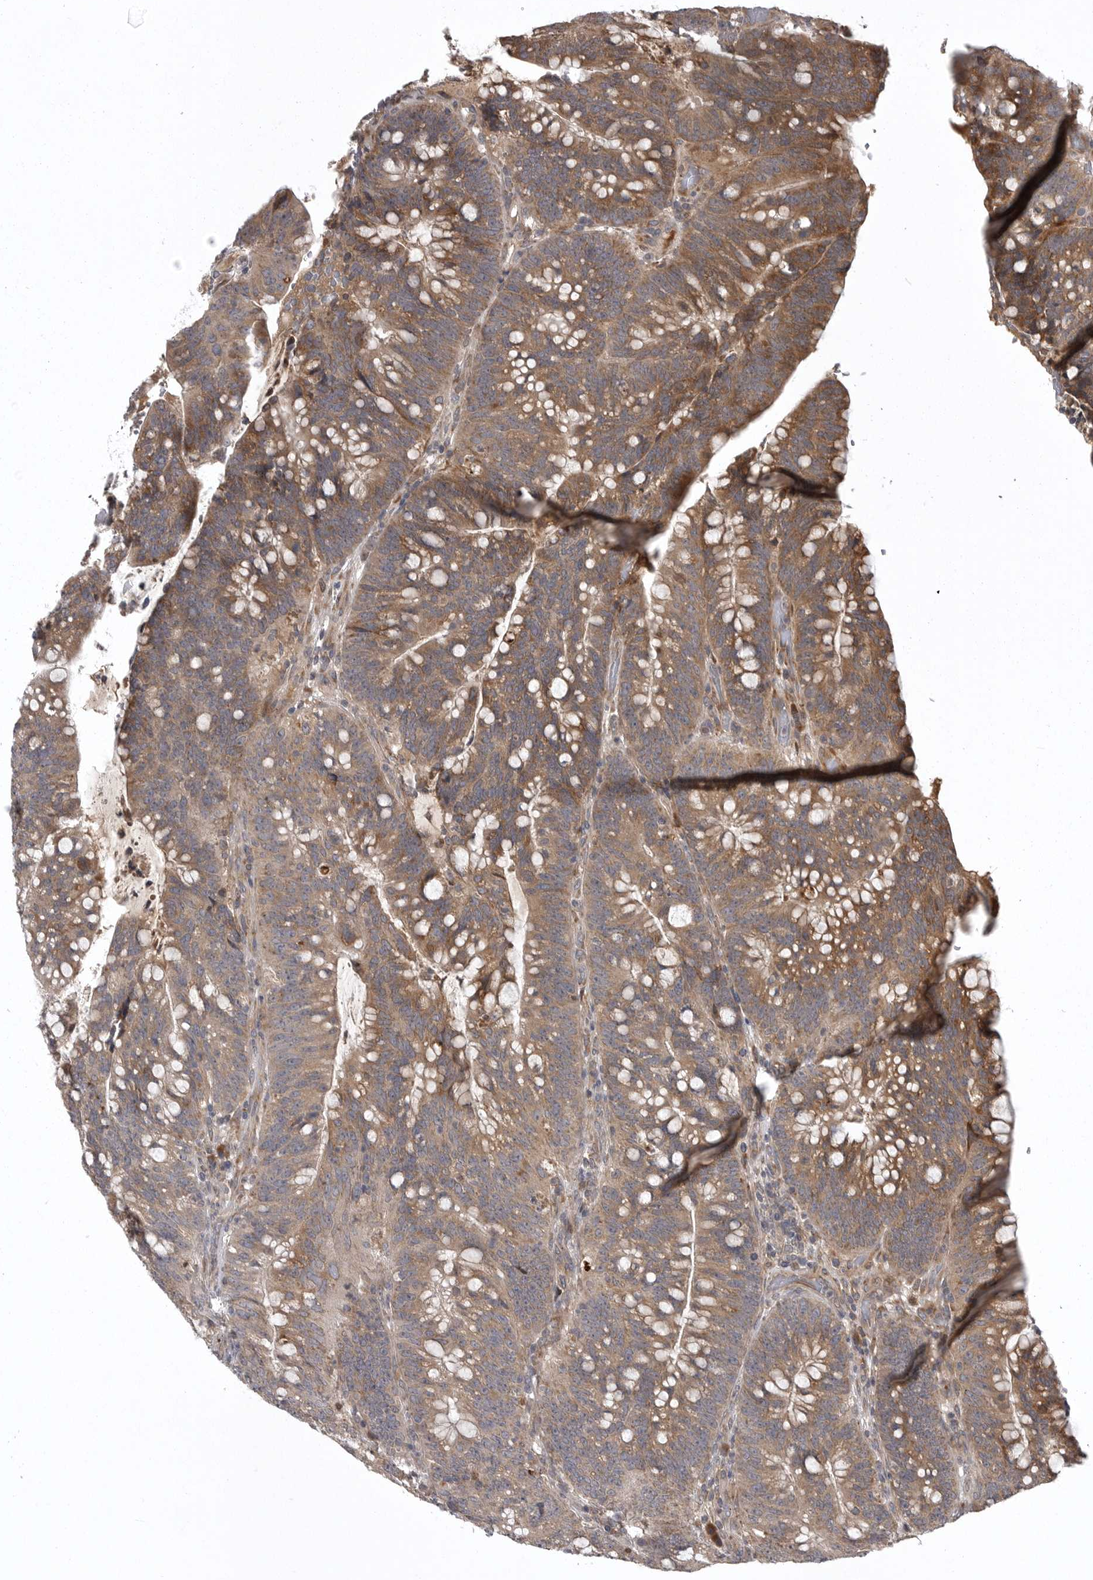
{"staining": {"intensity": "moderate", "quantity": ">75%", "location": "cytoplasmic/membranous"}, "tissue": "colorectal cancer", "cell_type": "Tumor cells", "image_type": "cancer", "snomed": [{"axis": "morphology", "description": "Adenocarcinoma, NOS"}, {"axis": "topography", "description": "Colon"}], "caption": "Immunohistochemistry (IHC) image of neoplastic tissue: colorectal cancer (adenocarcinoma) stained using immunohistochemistry shows medium levels of moderate protein expression localized specifically in the cytoplasmic/membranous of tumor cells, appearing as a cytoplasmic/membranous brown color.", "gene": "GPR31", "patient": {"sex": "female", "age": 66}}